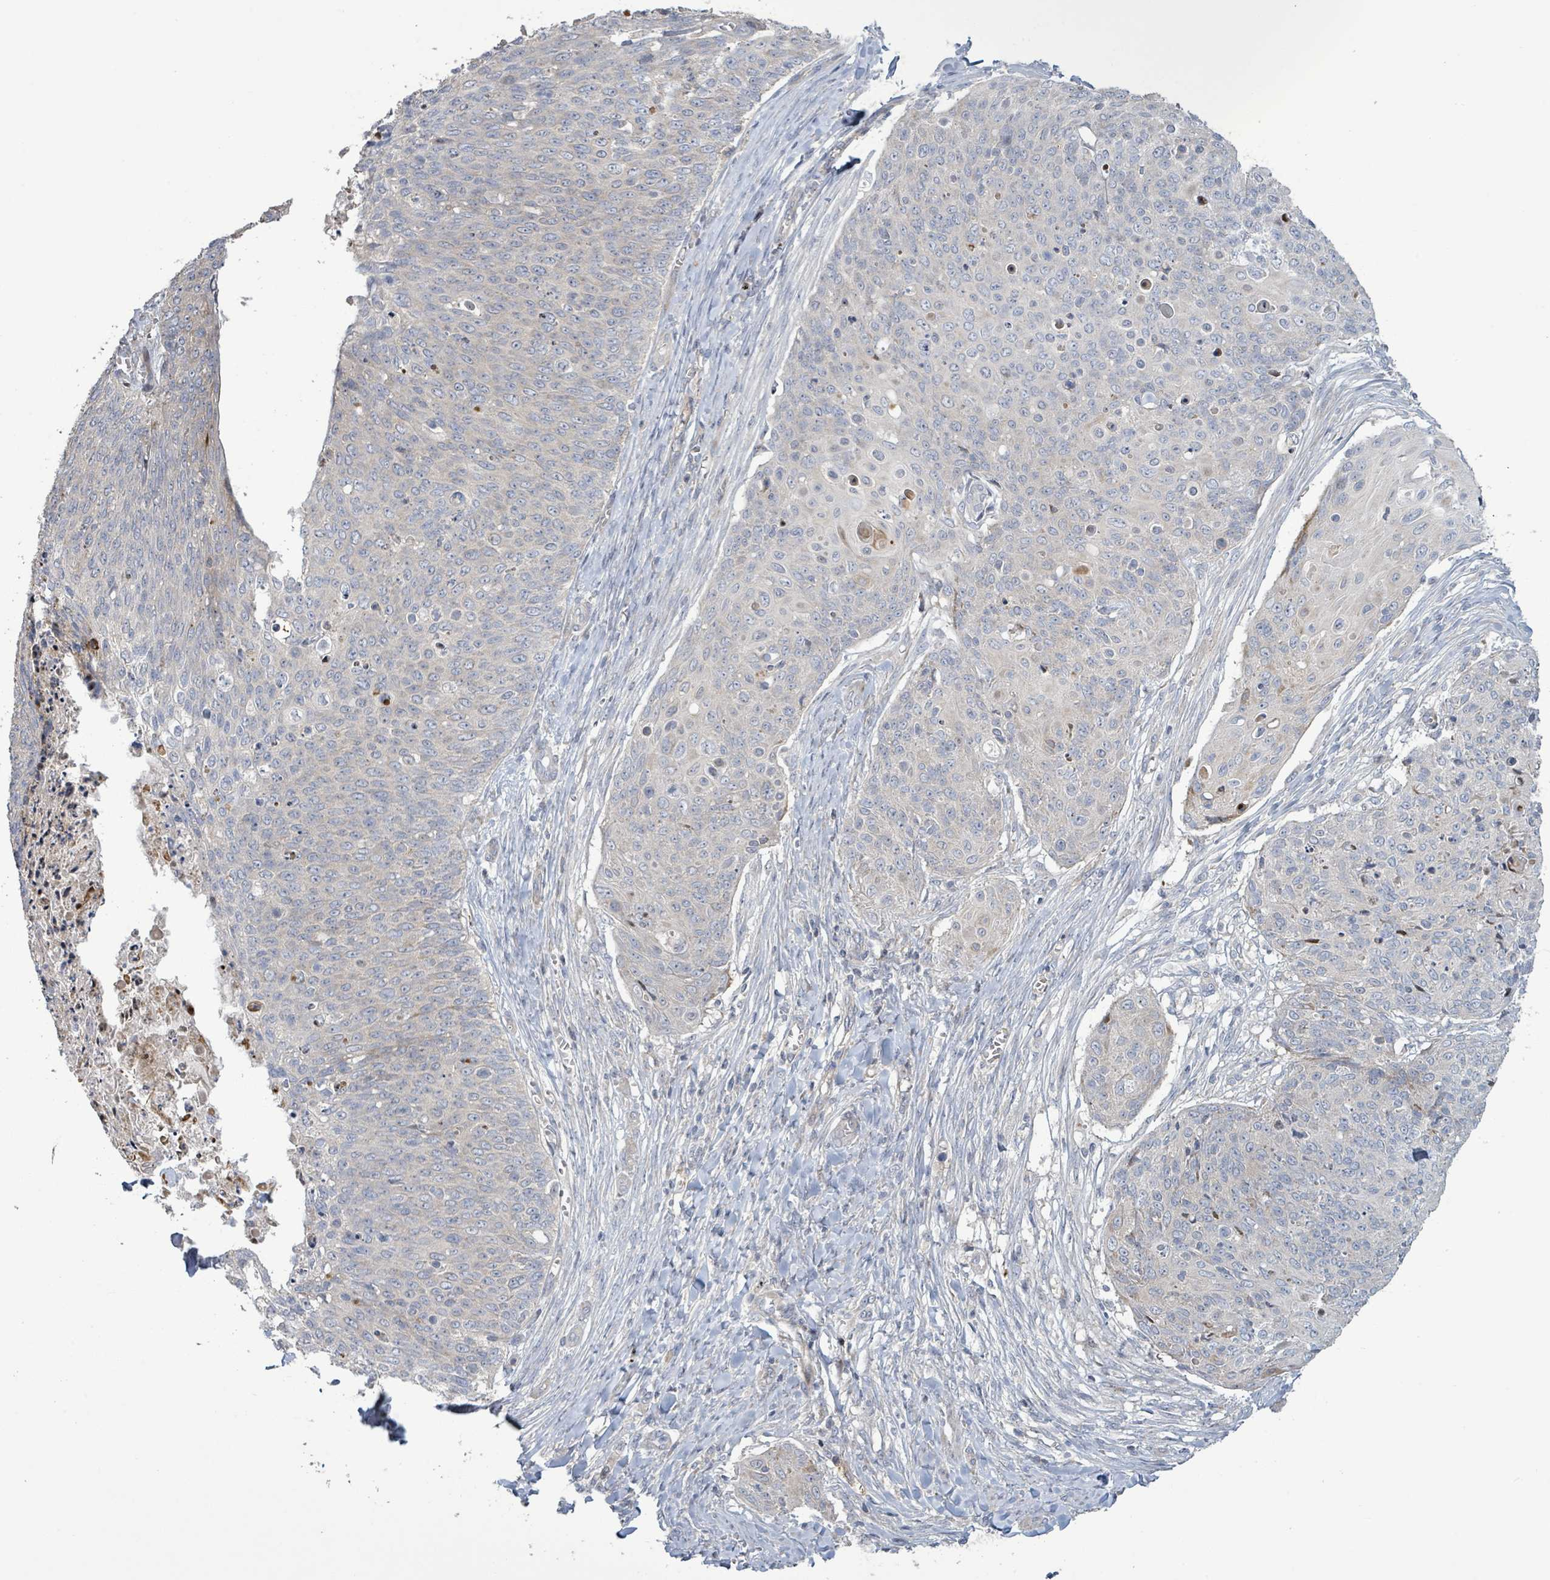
{"staining": {"intensity": "negative", "quantity": "none", "location": "none"}, "tissue": "skin cancer", "cell_type": "Tumor cells", "image_type": "cancer", "snomed": [{"axis": "morphology", "description": "Squamous cell carcinoma, NOS"}, {"axis": "topography", "description": "Skin"}, {"axis": "topography", "description": "Vulva"}], "caption": "This is a image of immunohistochemistry (IHC) staining of skin cancer, which shows no expression in tumor cells.", "gene": "LILRA4", "patient": {"sex": "female", "age": 85}}